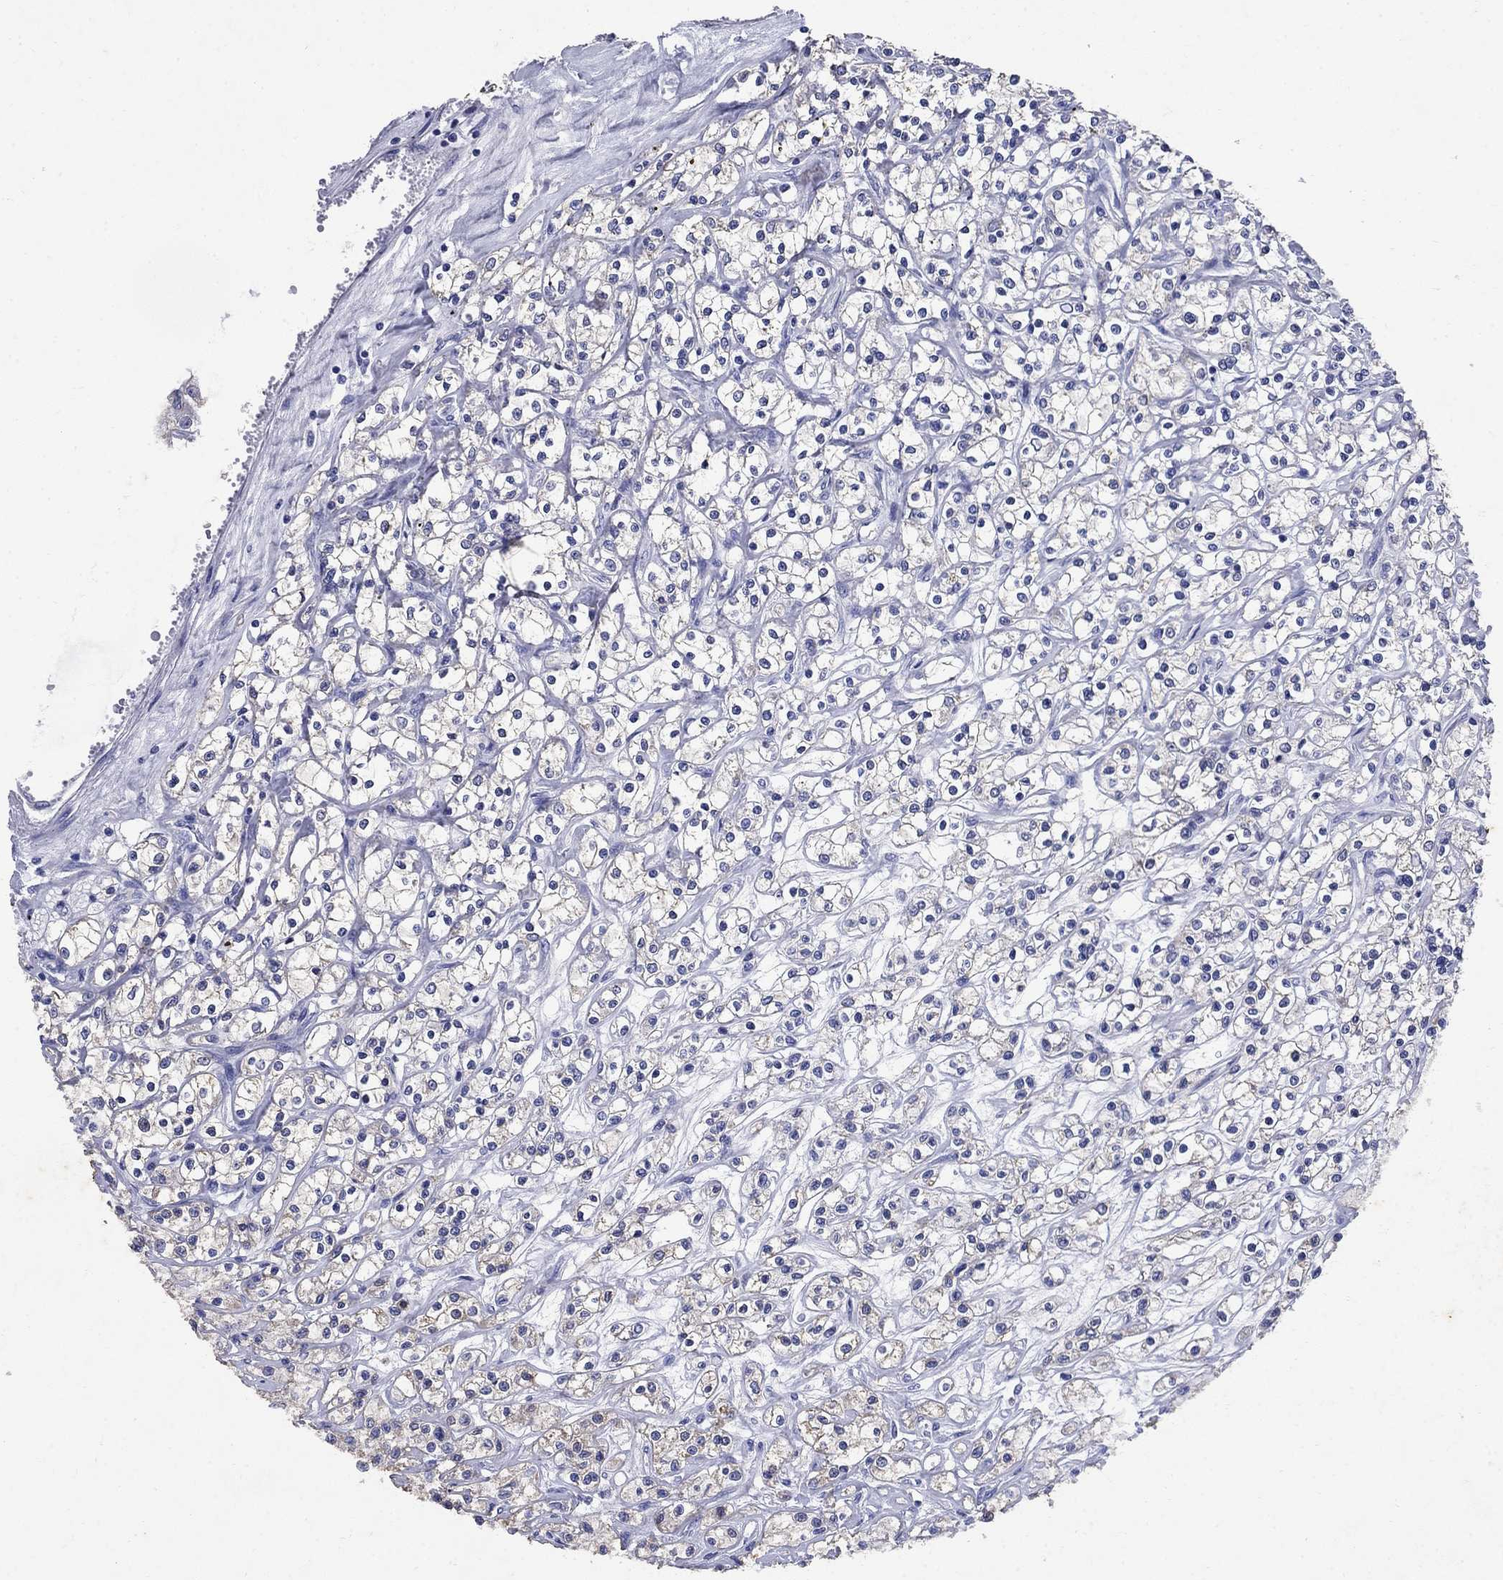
{"staining": {"intensity": "negative", "quantity": "none", "location": "none"}, "tissue": "renal cancer", "cell_type": "Tumor cells", "image_type": "cancer", "snomed": [{"axis": "morphology", "description": "Adenocarcinoma, NOS"}, {"axis": "topography", "description": "Kidney"}], "caption": "Tumor cells show no significant staining in renal cancer (adenocarcinoma).", "gene": "CD1A", "patient": {"sex": "female", "age": 59}}